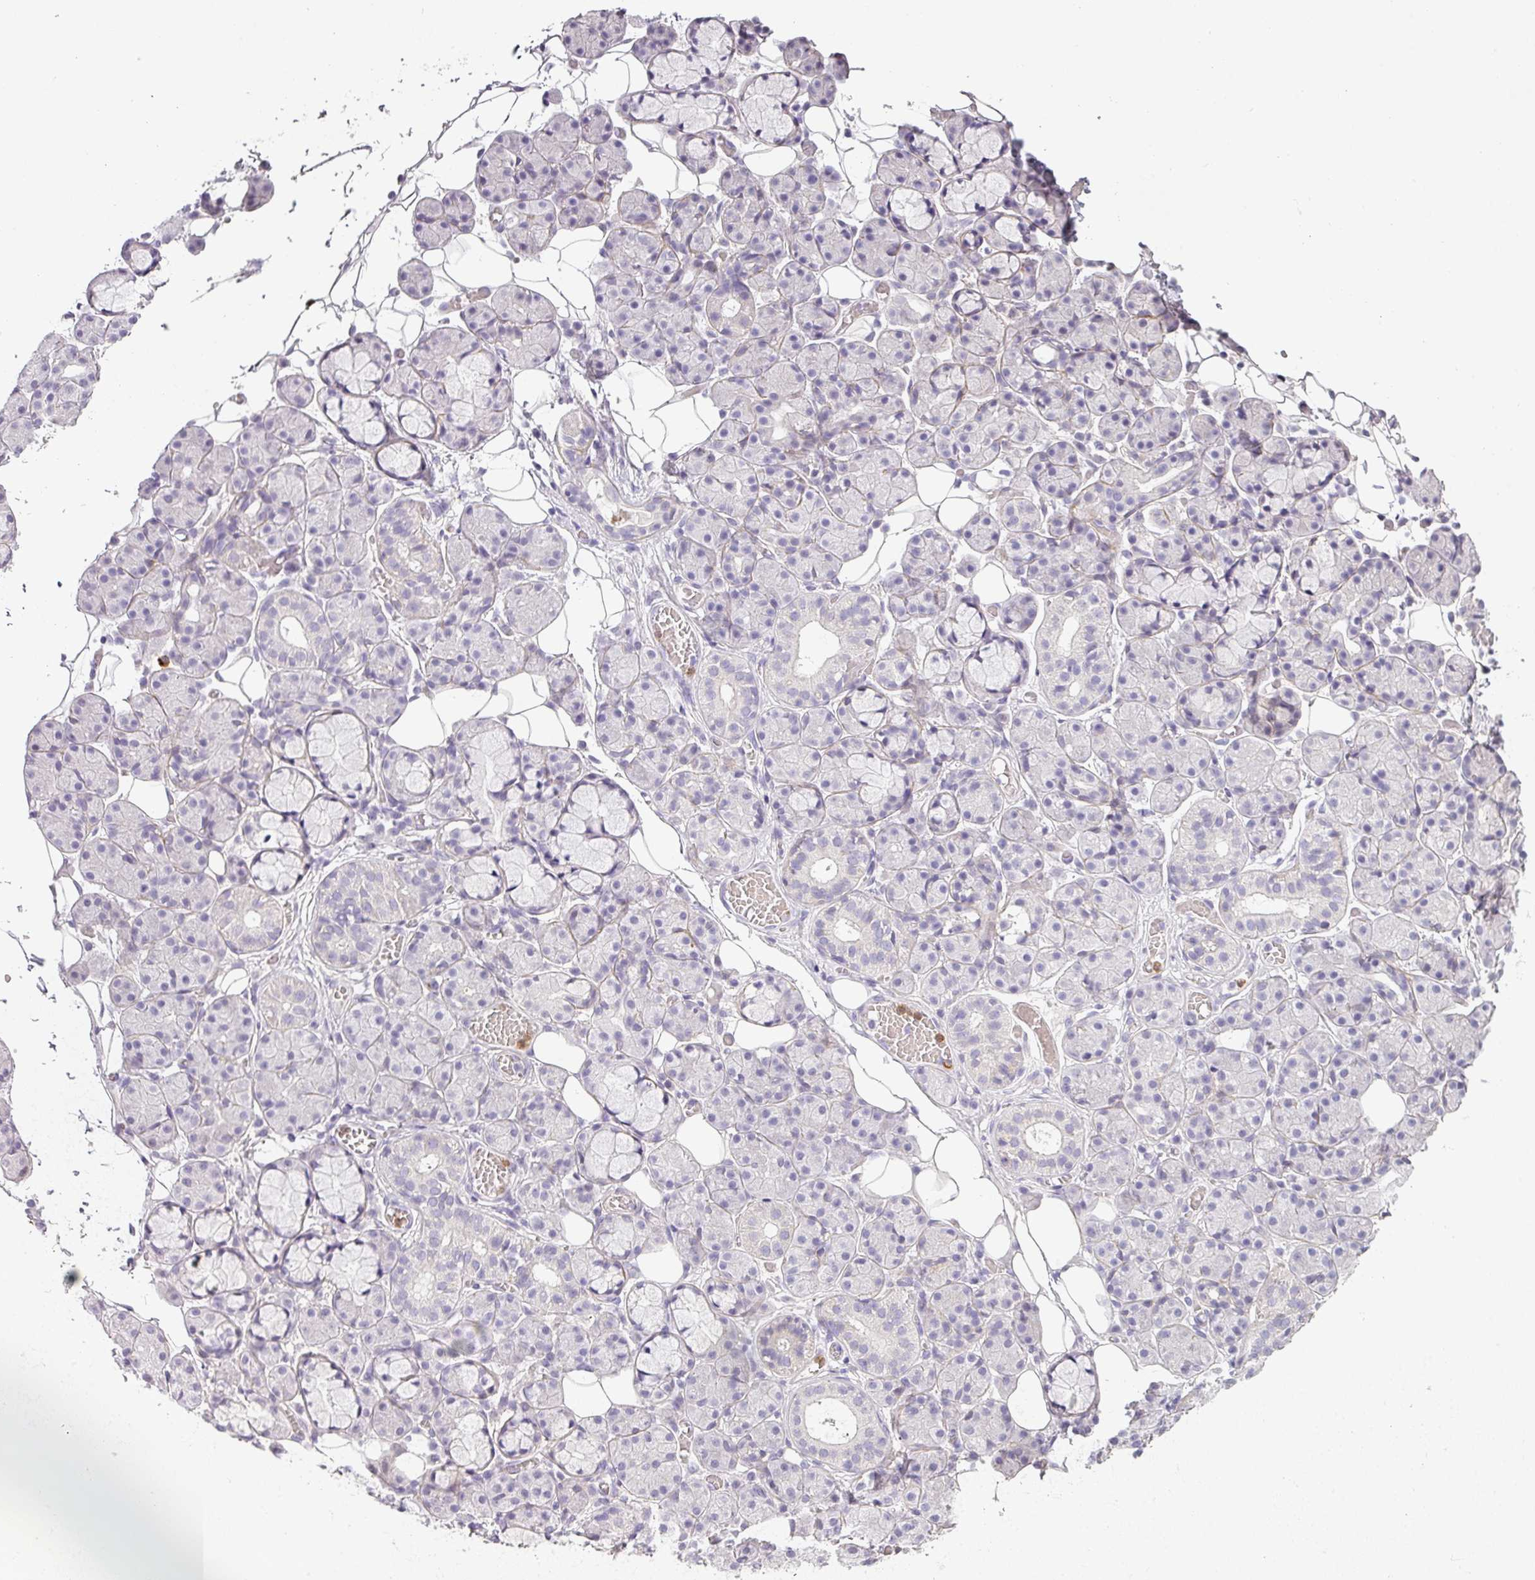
{"staining": {"intensity": "negative", "quantity": "none", "location": "none"}, "tissue": "salivary gland", "cell_type": "Glandular cells", "image_type": "normal", "snomed": [{"axis": "morphology", "description": "Normal tissue, NOS"}, {"axis": "topography", "description": "Salivary gland"}], "caption": "Immunohistochemistry (IHC) micrograph of normal human salivary gland stained for a protein (brown), which exhibits no expression in glandular cells. (DAB (3,3'-diaminobenzidine) immunohistochemistry (IHC) visualized using brightfield microscopy, high magnification).", "gene": "BTLA", "patient": {"sex": "male", "age": 63}}